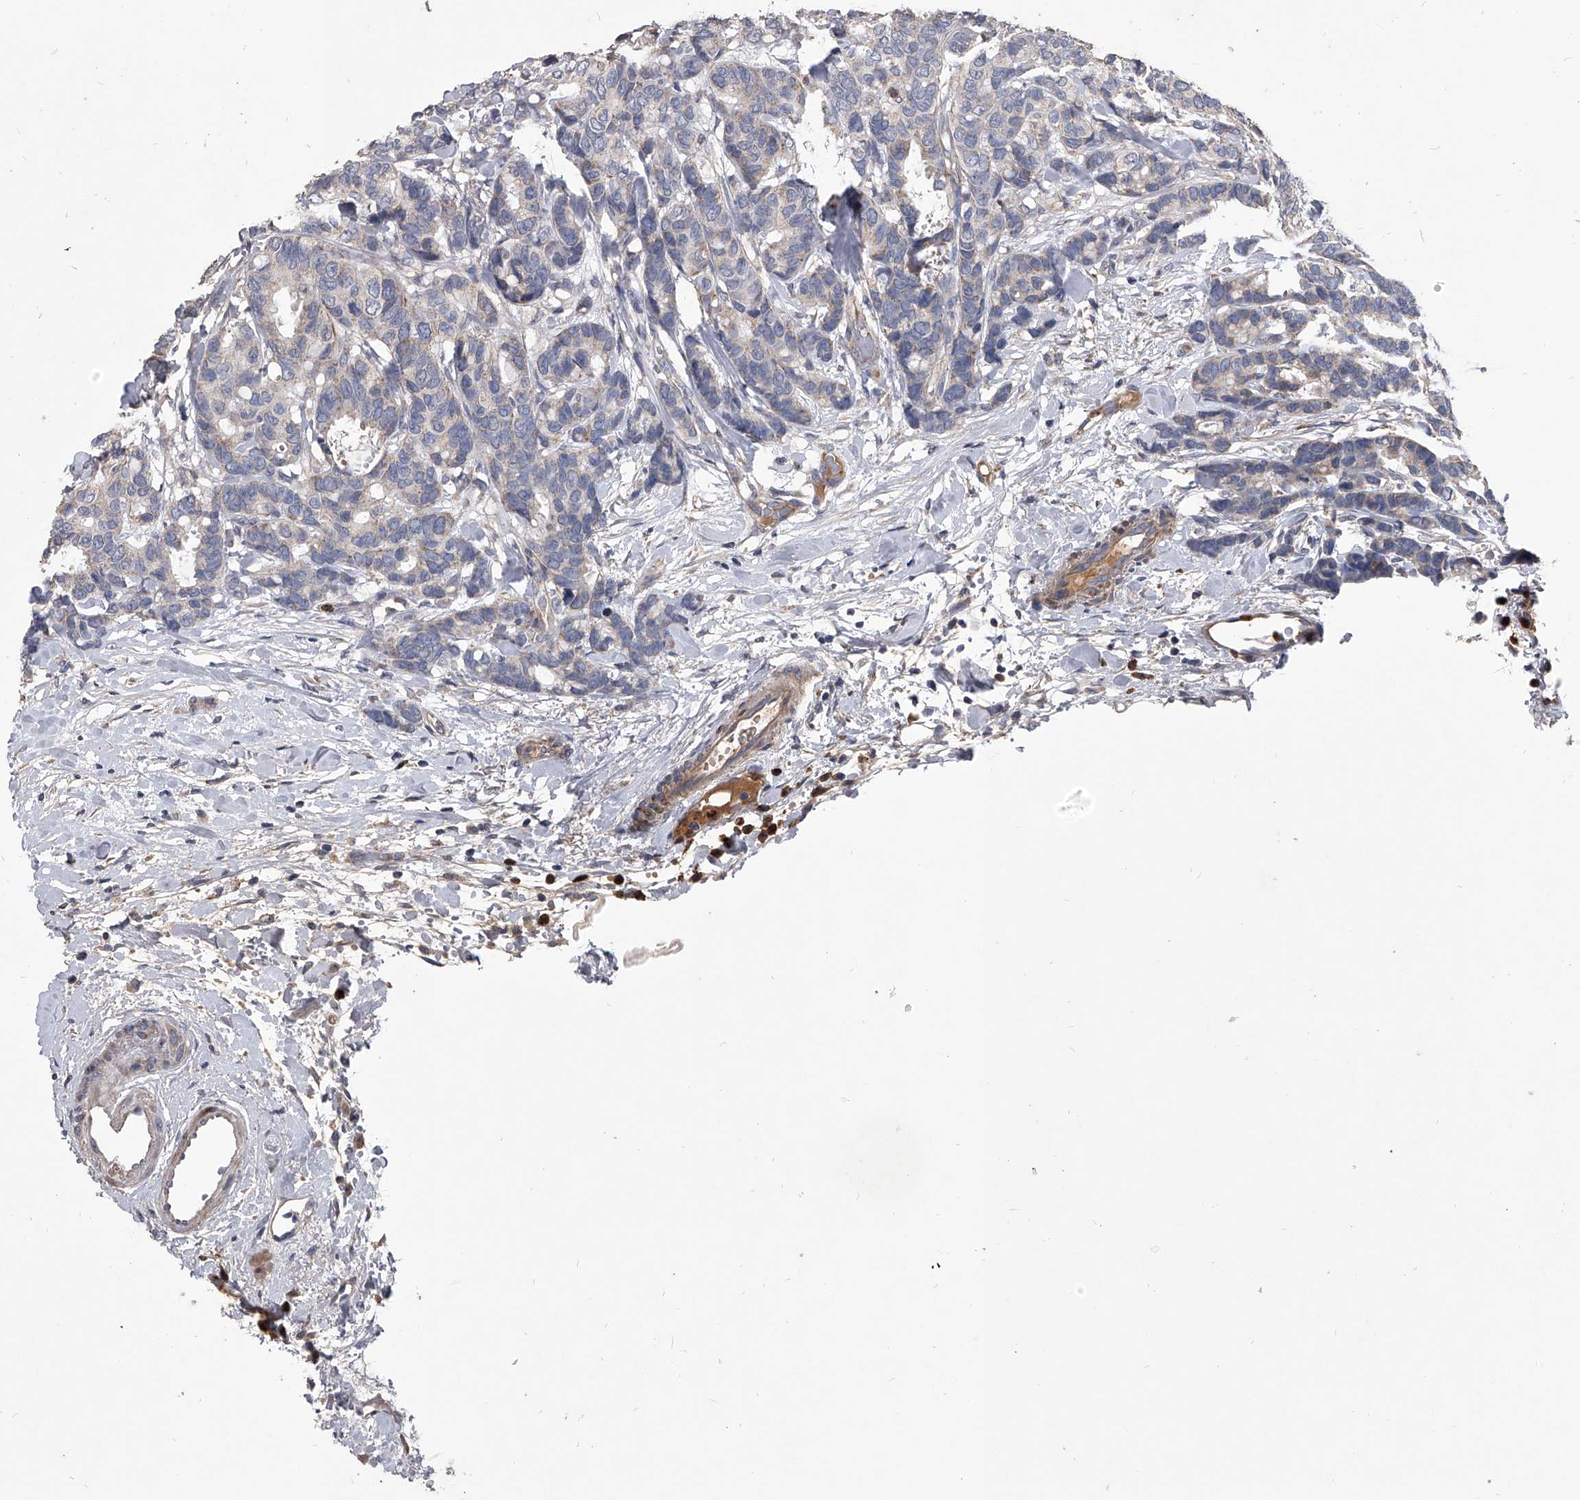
{"staining": {"intensity": "negative", "quantity": "none", "location": "none"}, "tissue": "breast cancer", "cell_type": "Tumor cells", "image_type": "cancer", "snomed": [{"axis": "morphology", "description": "Duct carcinoma"}, {"axis": "topography", "description": "Breast"}], "caption": "Intraductal carcinoma (breast) stained for a protein using IHC shows no staining tumor cells.", "gene": "NRP1", "patient": {"sex": "female", "age": 87}}